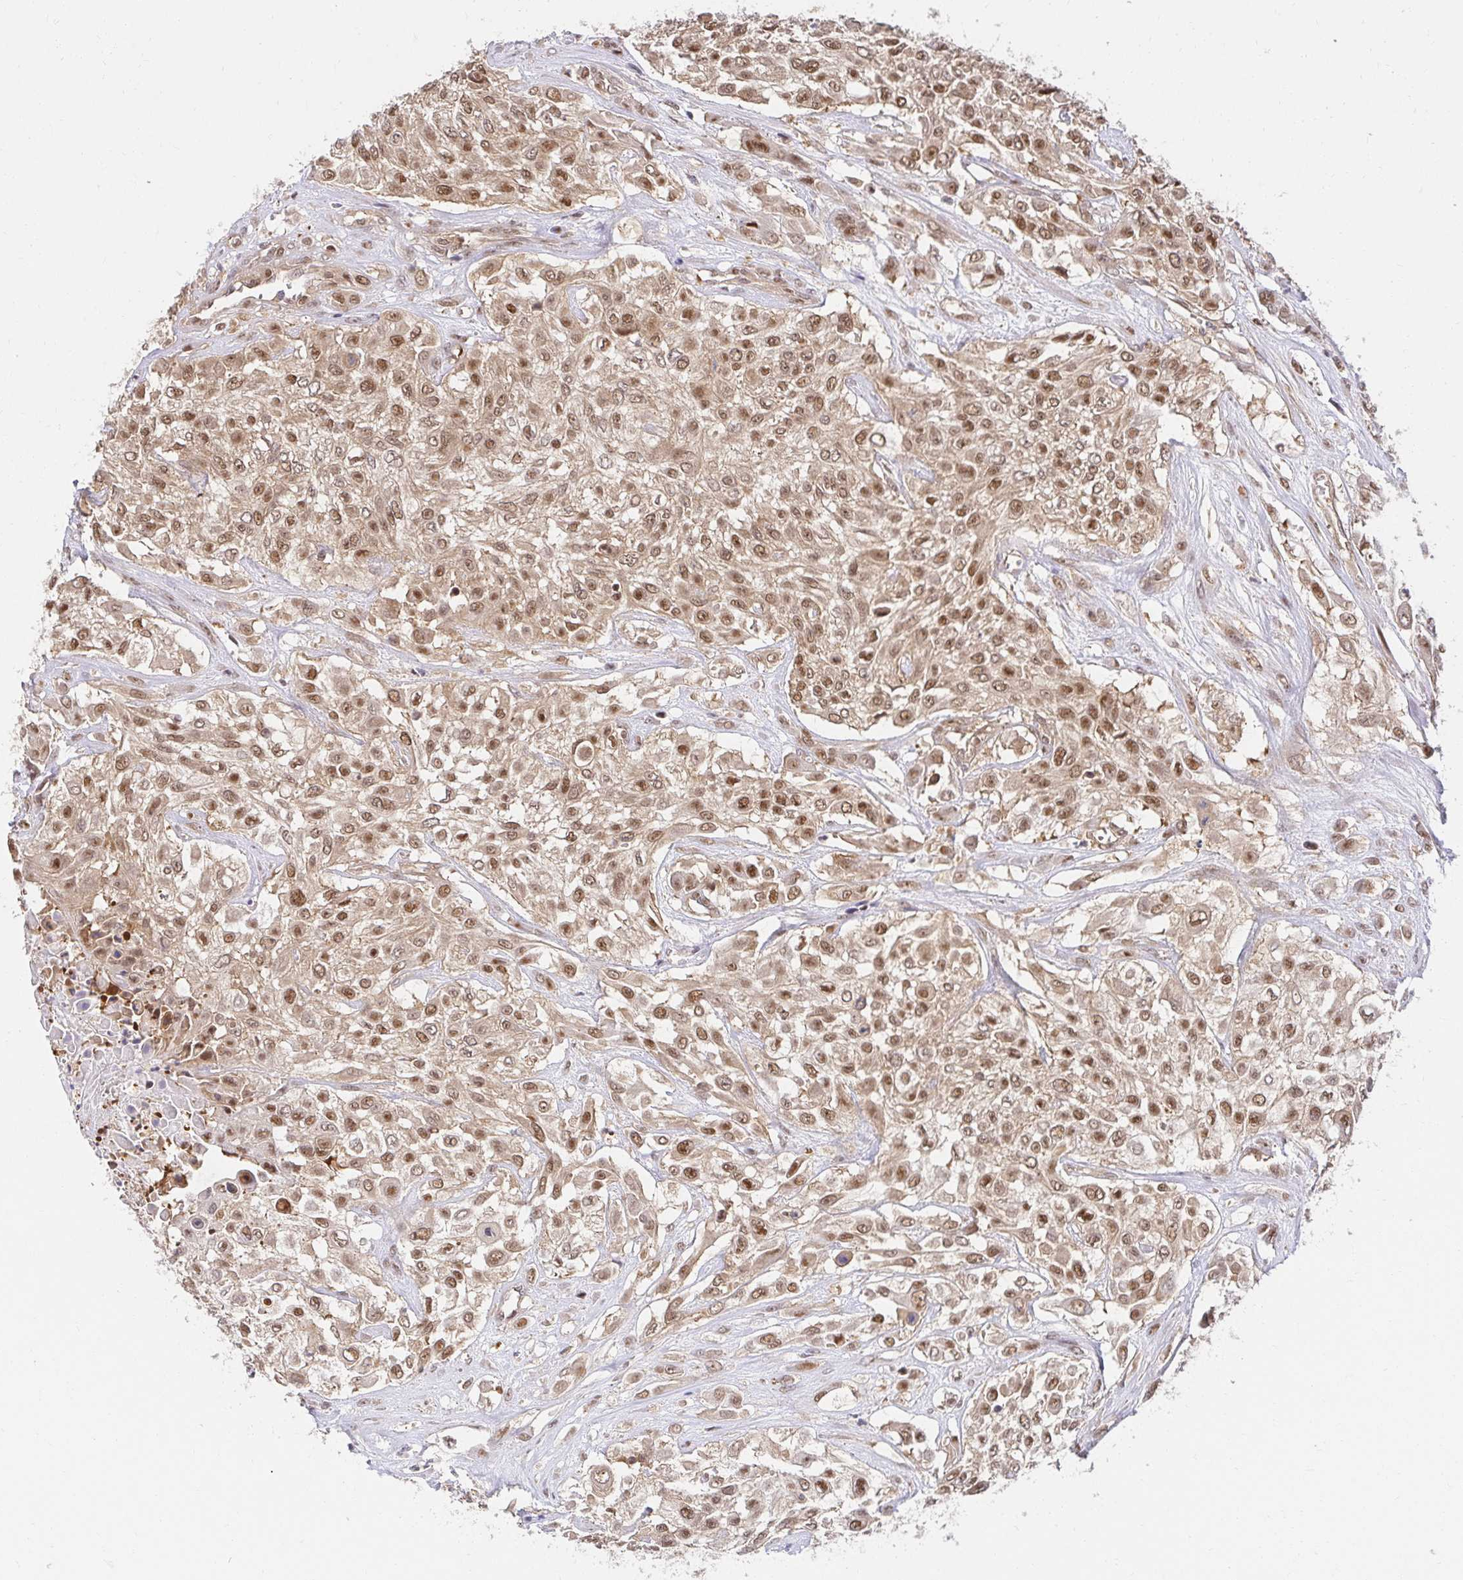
{"staining": {"intensity": "moderate", "quantity": ">75%", "location": "nuclear"}, "tissue": "urothelial cancer", "cell_type": "Tumor cells", "image_type": "cancer", "snomed": [{"axis": "morphology", "description": "Urothelial carcinoma, High grade"}, {"axis": "topography", "description": "Urinary bladder"}], "caption": "IHC staining of urothelial cancer, which demonstrates medium levels of moderate nuclear positivity in about >75% of tumor cells indicating moderate nuclear protein expression. The staining was performed using DAB (3,3'-diaminobenzidine) (brown) for protein detection and nuclei were counterstained in hematoxylin (blue).", "gene": "PSMA4", "patient": {"sex": "male", "age": 57}}